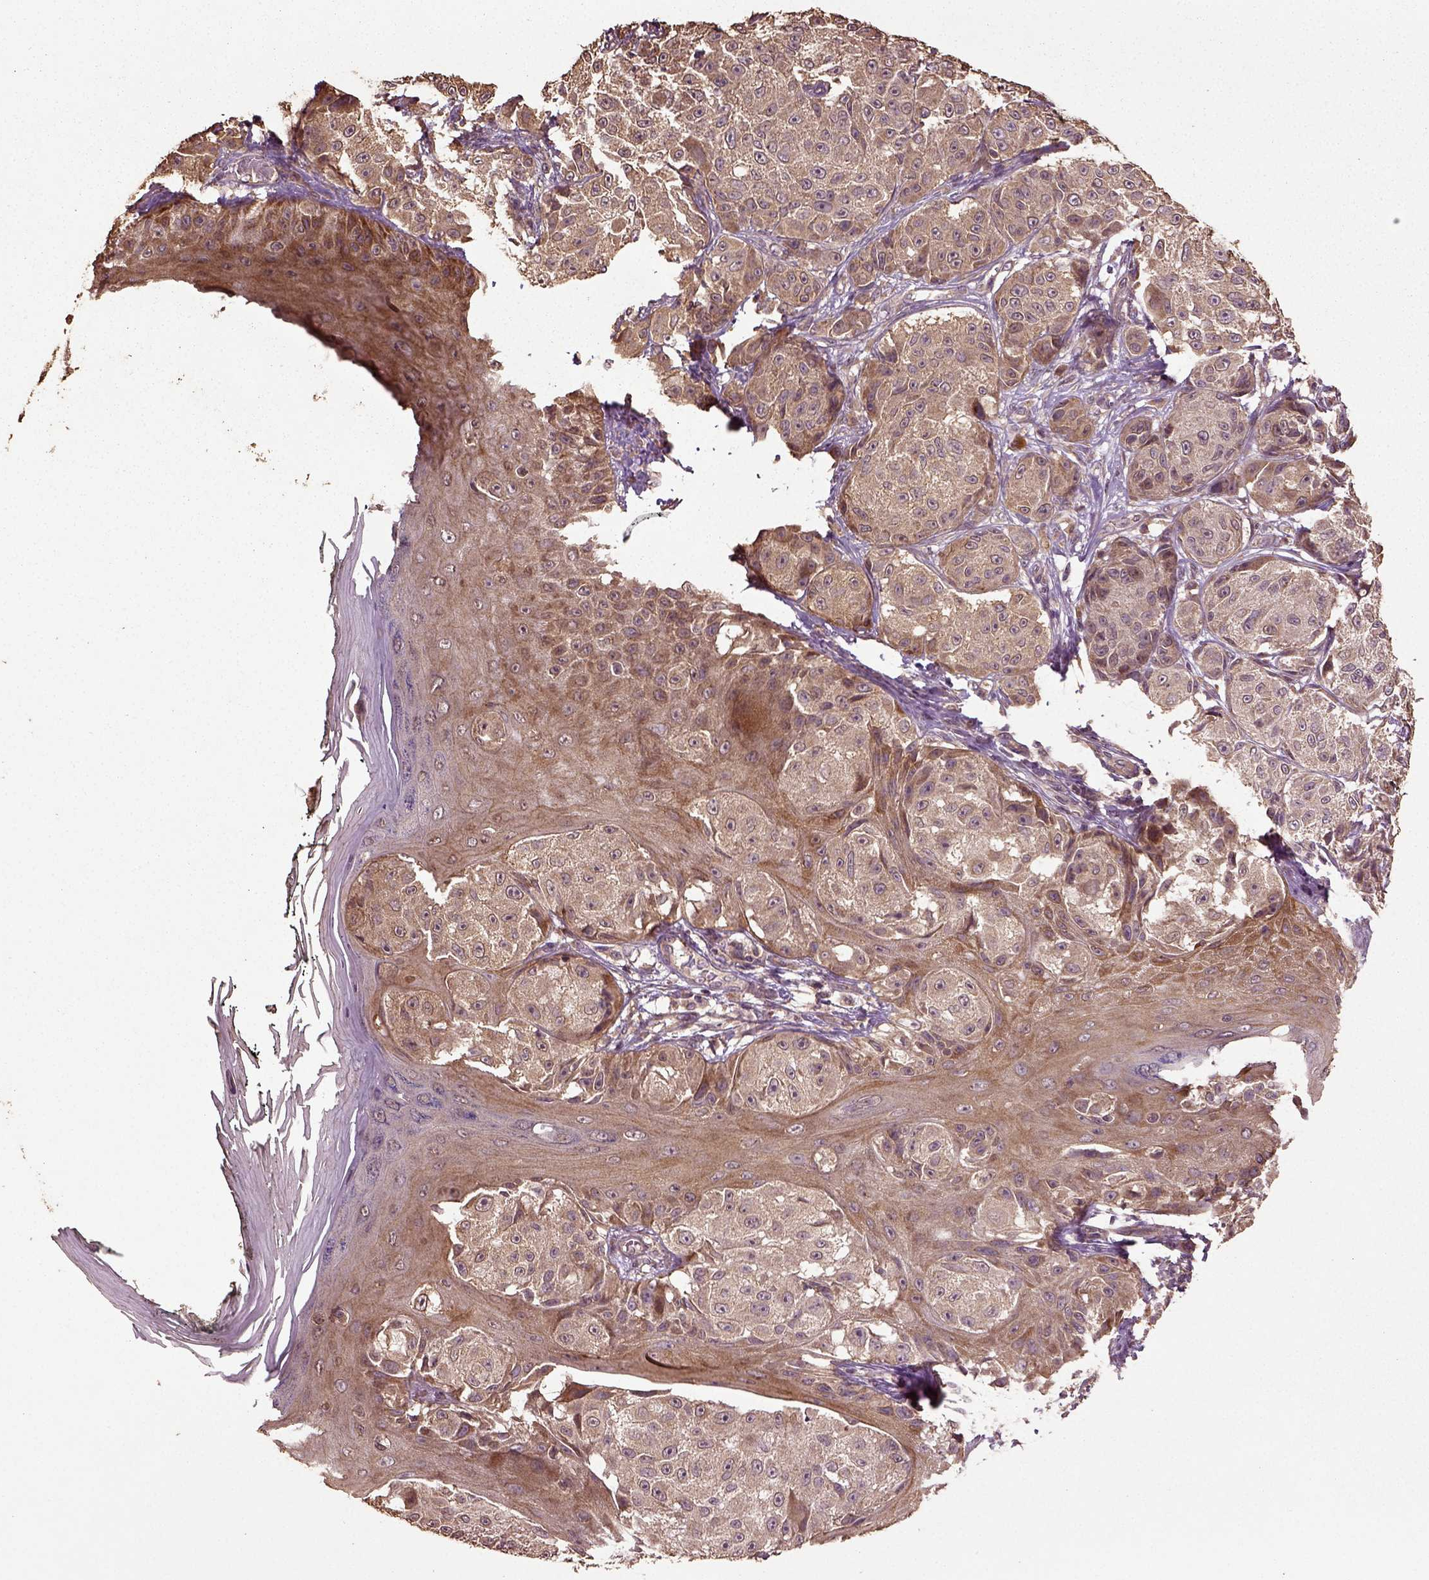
{"staining": {"intensity": "moderate", "quantity": ">75%", "location": "cytoplasmic/membranous"}, "tissue": "melanoma", "cell_type": "Tumor cells", "image_type": "cancer", "snomed": [{"axis": "morphology", "description": "Malignant melanoma, NOS"}, {"axis": "topography", "description": "Skin"}], "caption": "Immunohistochemistry of malignant melanoma demonstrates medium levels of moderate cytoplasmic/membranous positivity in approximately >75% of tumor cells. (IHC, brightfield microscopy, high magnification).", "gene": "ERV3-1", "patient": {"sex": "male", "age": 61}}